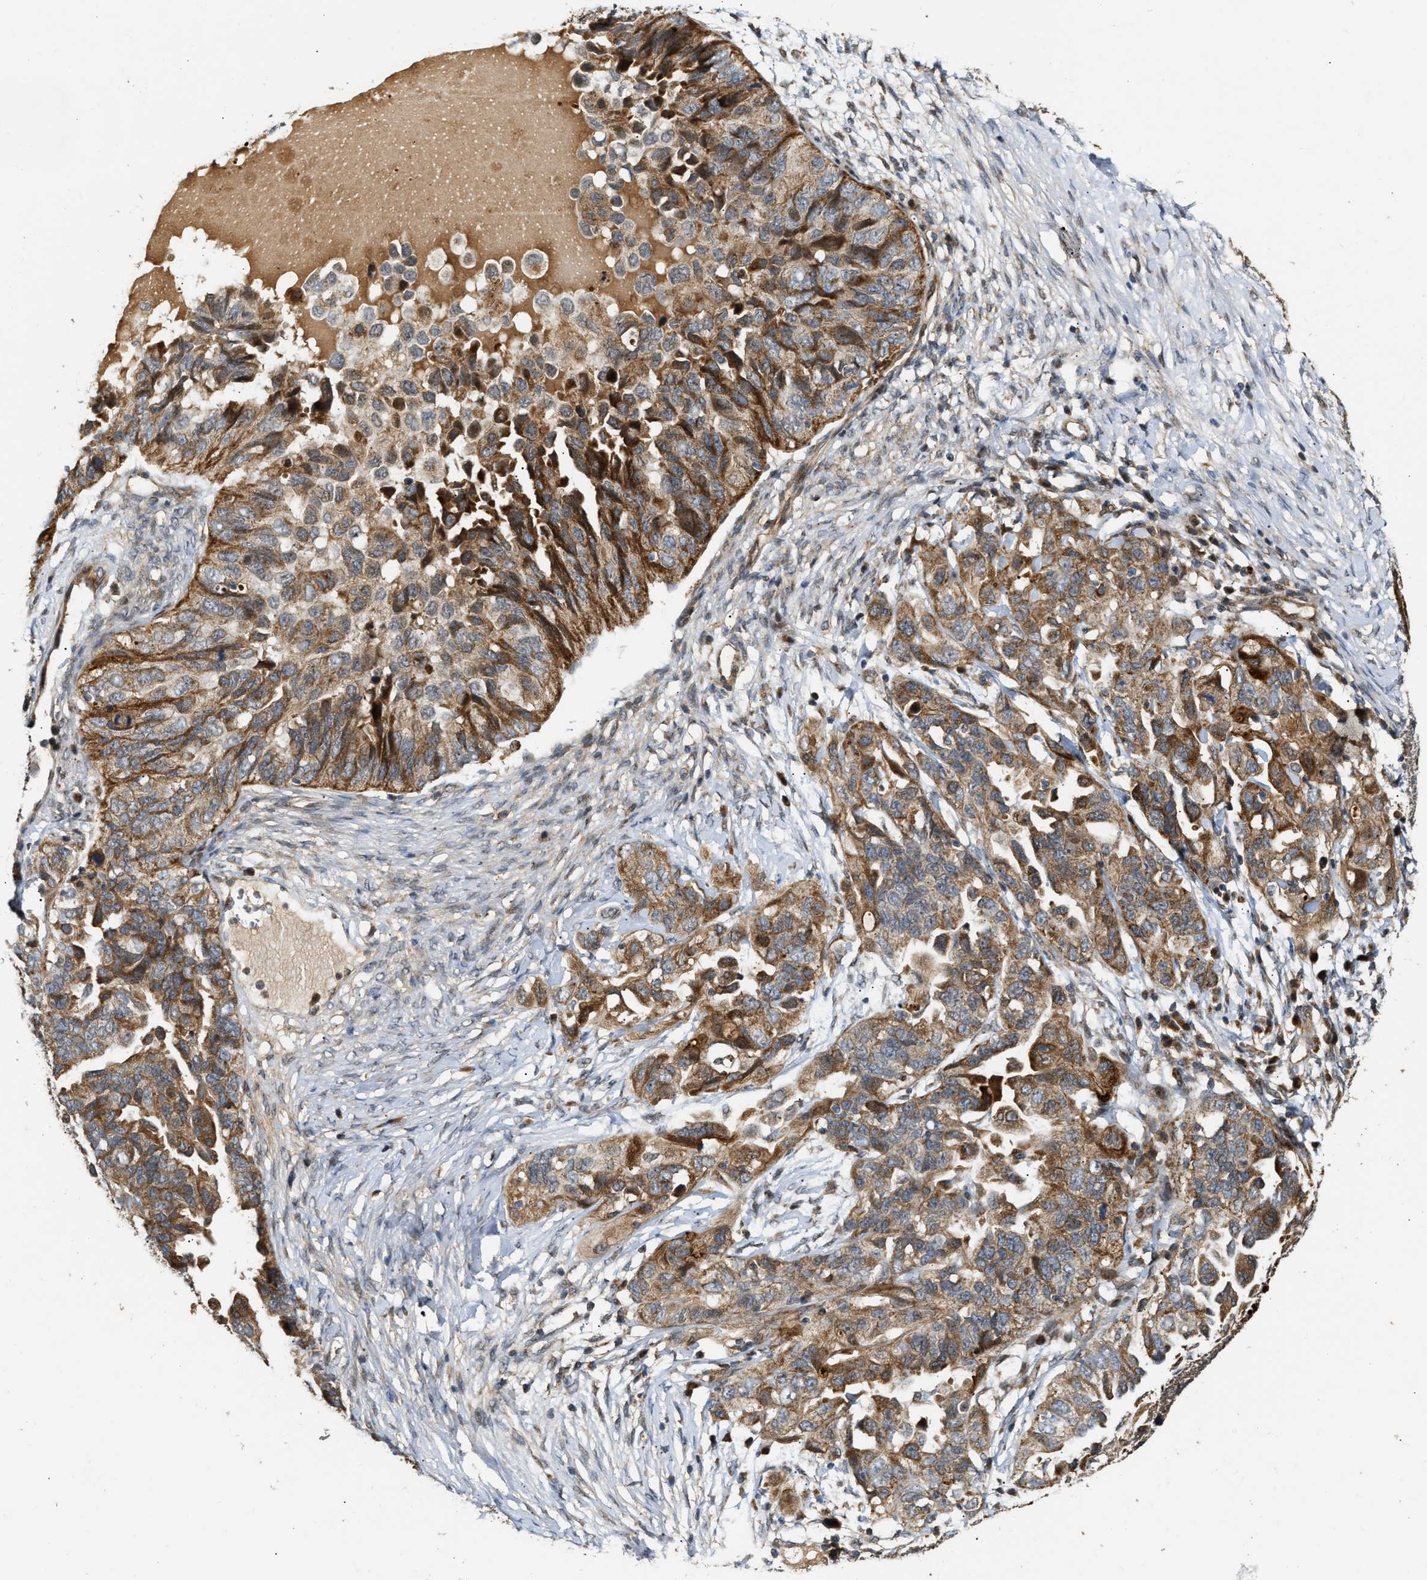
{"staining": {"intensity": "moderate", "quantity": ">75%", "location": "cytoplasmic/membranous"}, "tissue": "ovarian cancer", "cell_type": "Tumor cells", "image_type": "cancer", "snomed": [{"axis": "morphology", "description": "Cystadenocarcinoma, serous, NOS"}, {"axis": "topography", "description": "Ovary"}], "caption": "Immunohistochemistry staining of ovarian serous cystadenocarcinoma, which displays medium levels of moderate cytoplasmic/membranous expression in approximately >75% of tumor cells indicating moderate cytoplasmic/membranous protein positivity. The staining was performed using DAB (brown) for protein detection and nuclei were counterstained in hematoxylin (blue).", "gene": "EXTL2", "patient": {"sex": "female", "age": 82}}